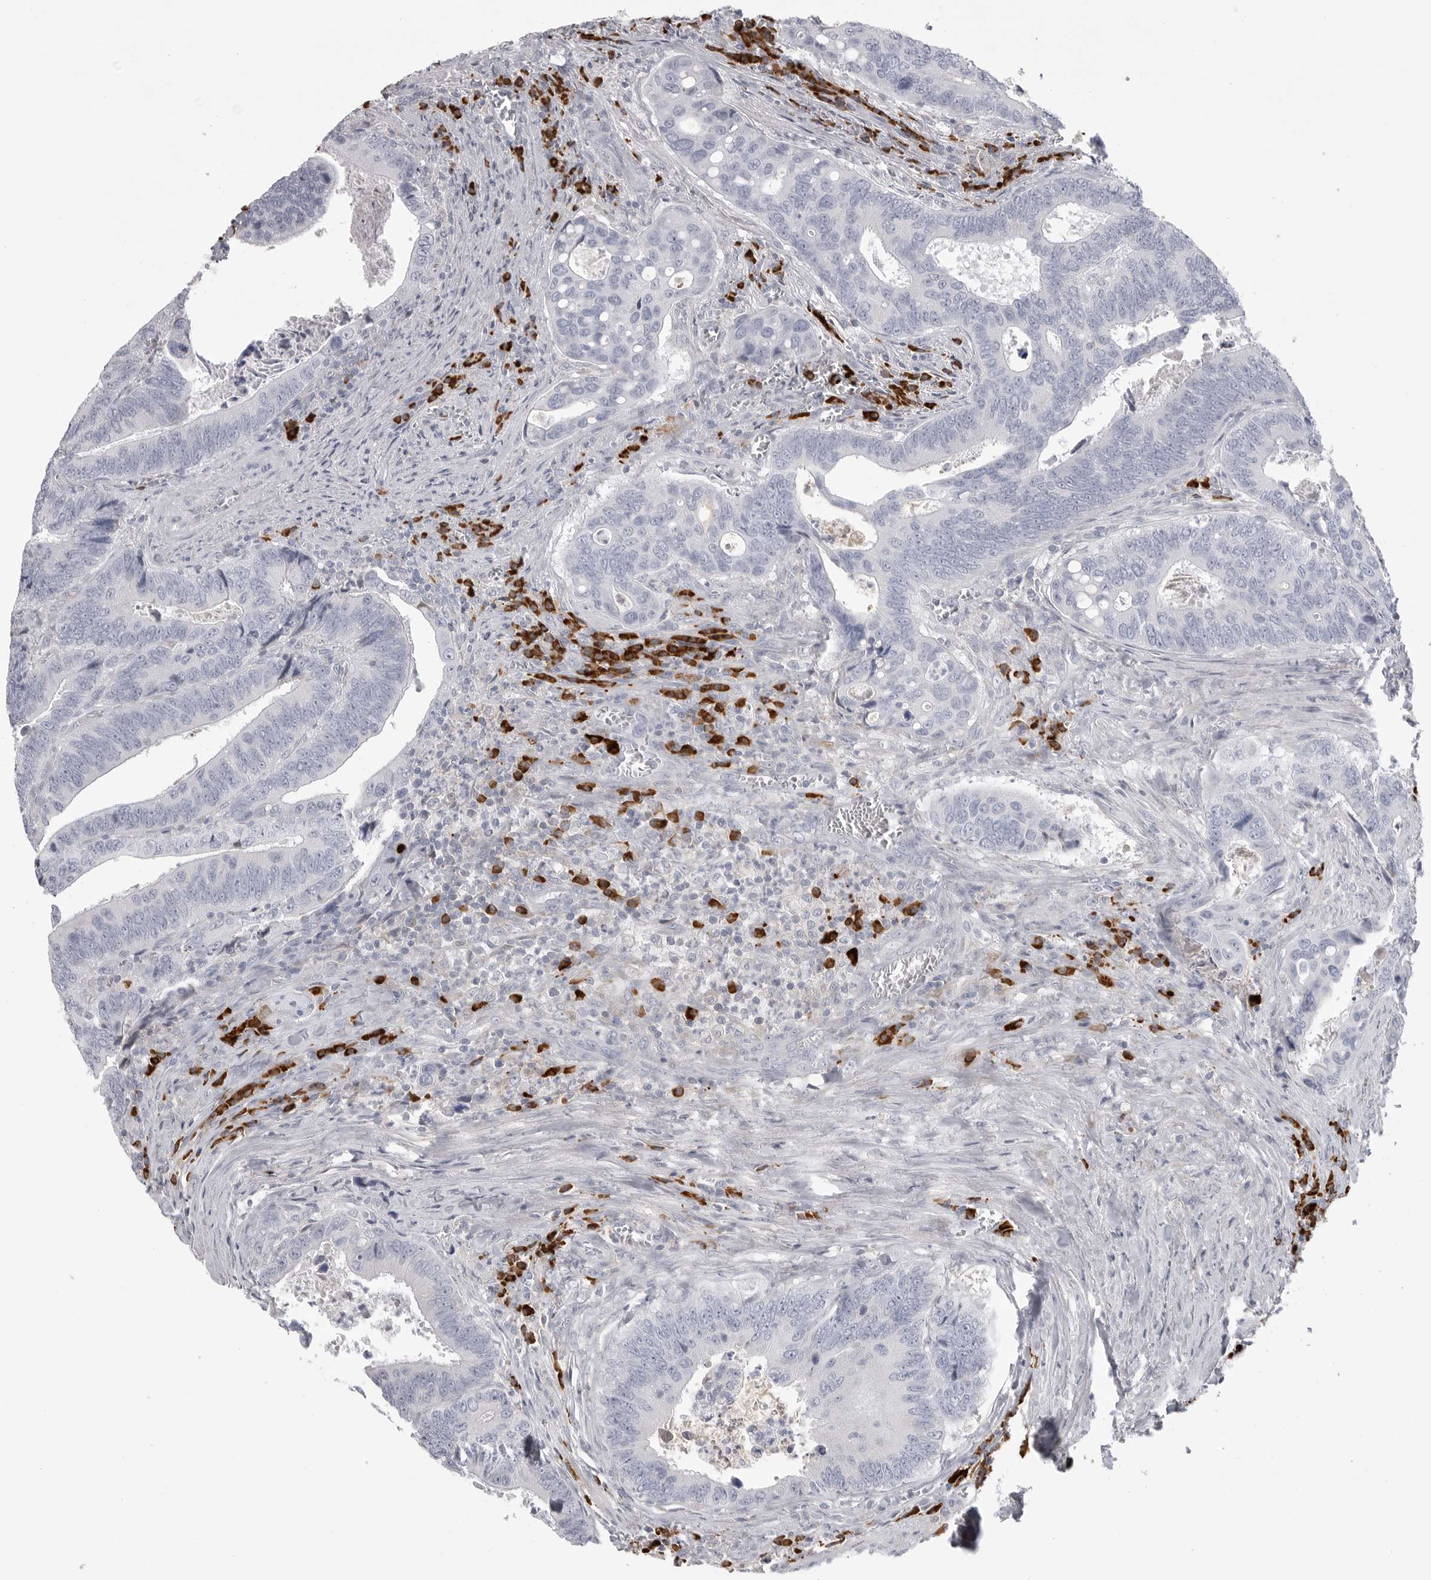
{"staining": {"intensity": "negative", "quantity": "none", "location": "none"}, "tissue": "colorectal cancer", "cell_type": "Tumor cells", "image_type": "cancer", "snomed": [{"axis": "morphology", "description": "Inflammation, NOS"}, {"axis": "morphology", "description": "Adenocarcinoma, NOS"}, {"axis": "topography", "description": "Colon"}], "caption": "Protein analysis of adenocarcinoma (colorectal) demonstrates no significant expression in tumor cells.", "gene": "FKBP2", "patient": {"sex": "male", "age": 72}}